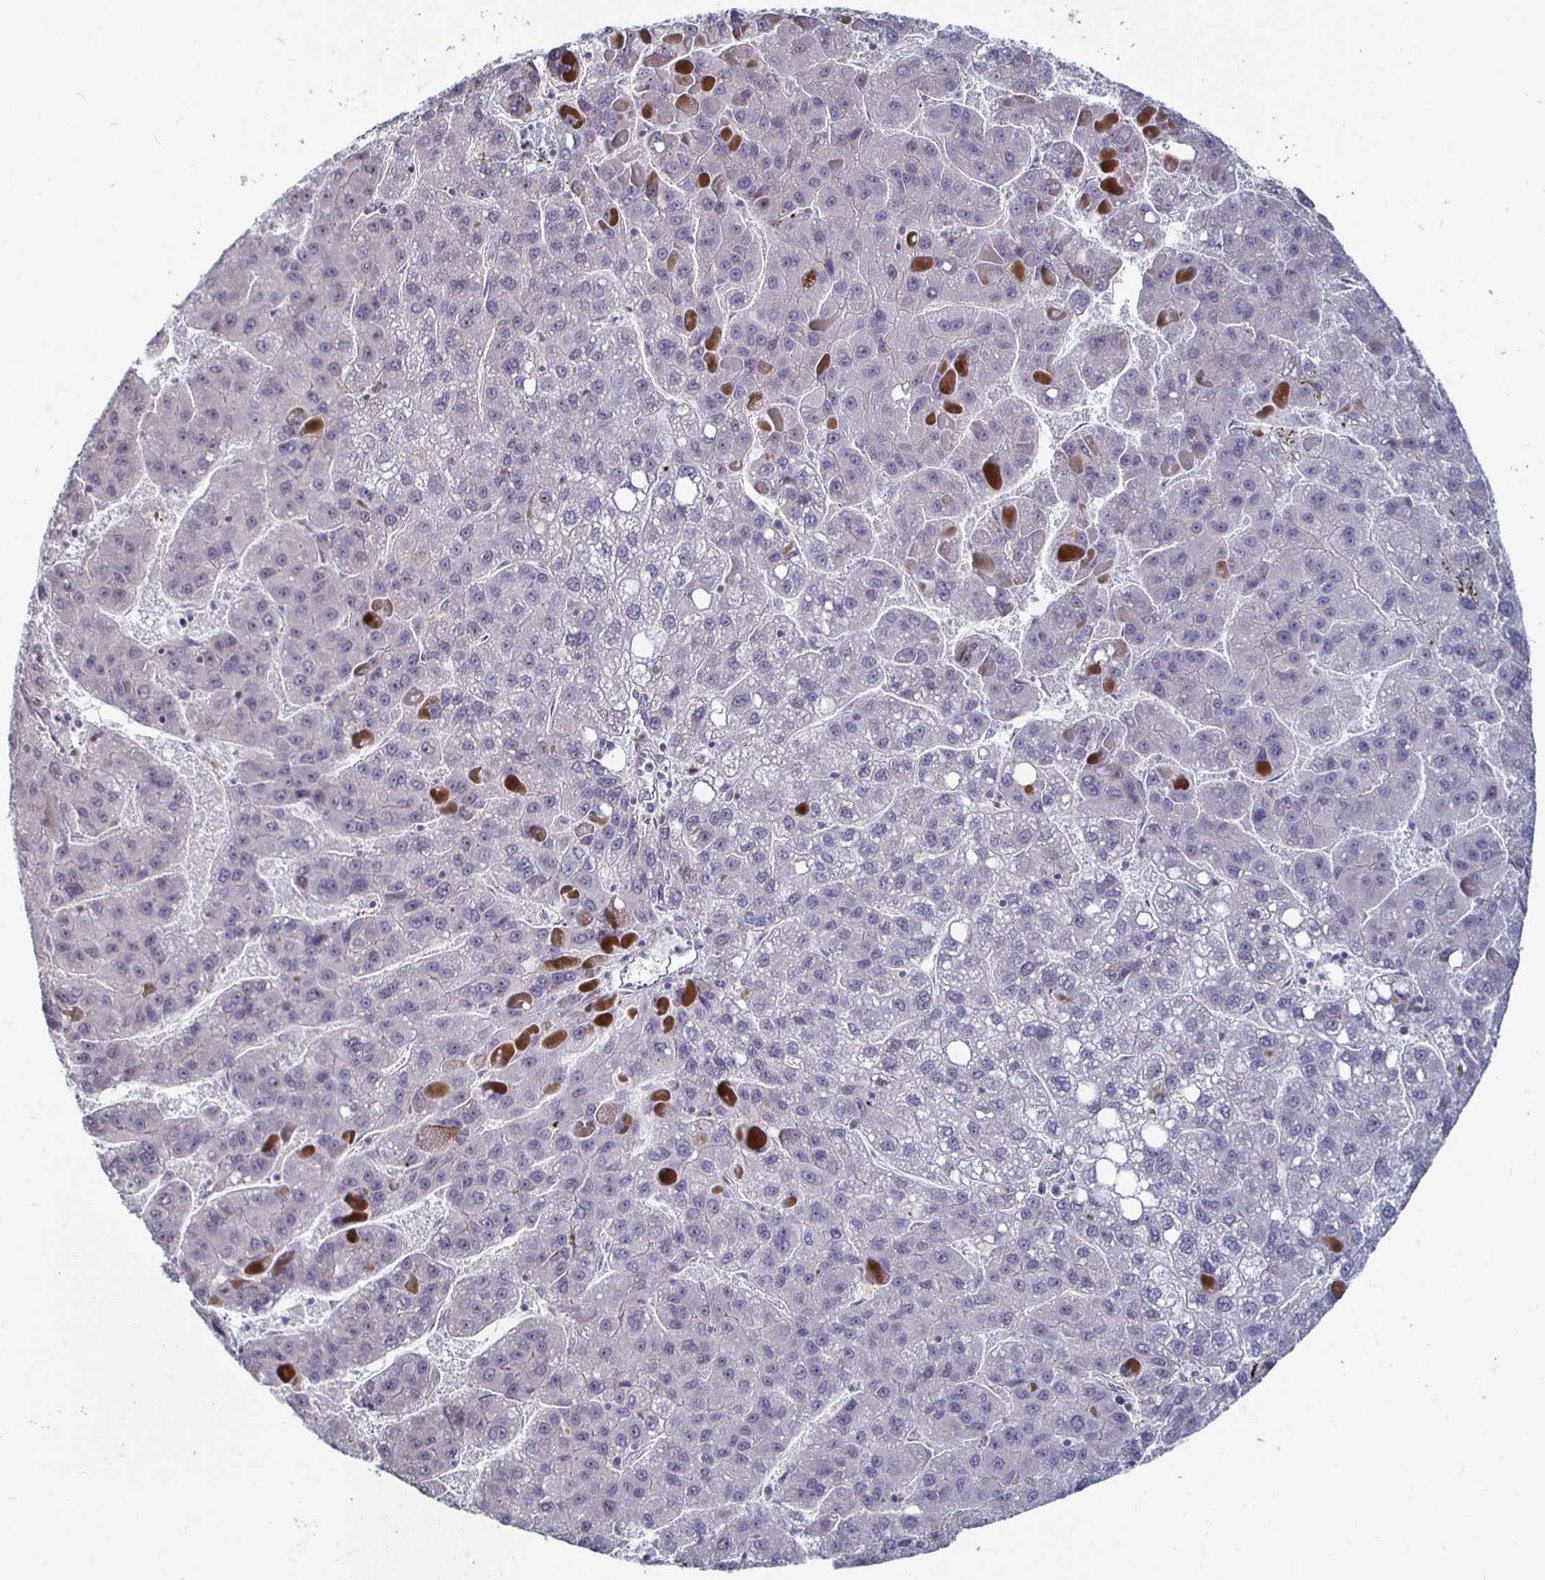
{"staining": {"intensity": "negative", "quantity": "none", "location": "none"}, "tissue": "liver cancer", "cell_type": "Tumor cells", "image_type": "cancer", "snomed": [{"axis": "morphology", "description": "Carcinoma, Hepatocellular, NOS"}, {"axis": "topography", "description": "Liver"}], "caption": "Tumor cells are negative for protein expression in human liver hepatocellular carcinoma. (Brightfield microscopy of DAB (3,3'-diaminobenzidine) immunohistochemistry at high magnification).", "gene": "CAPN11", "patient": {"sex": "female", "age": 82}}